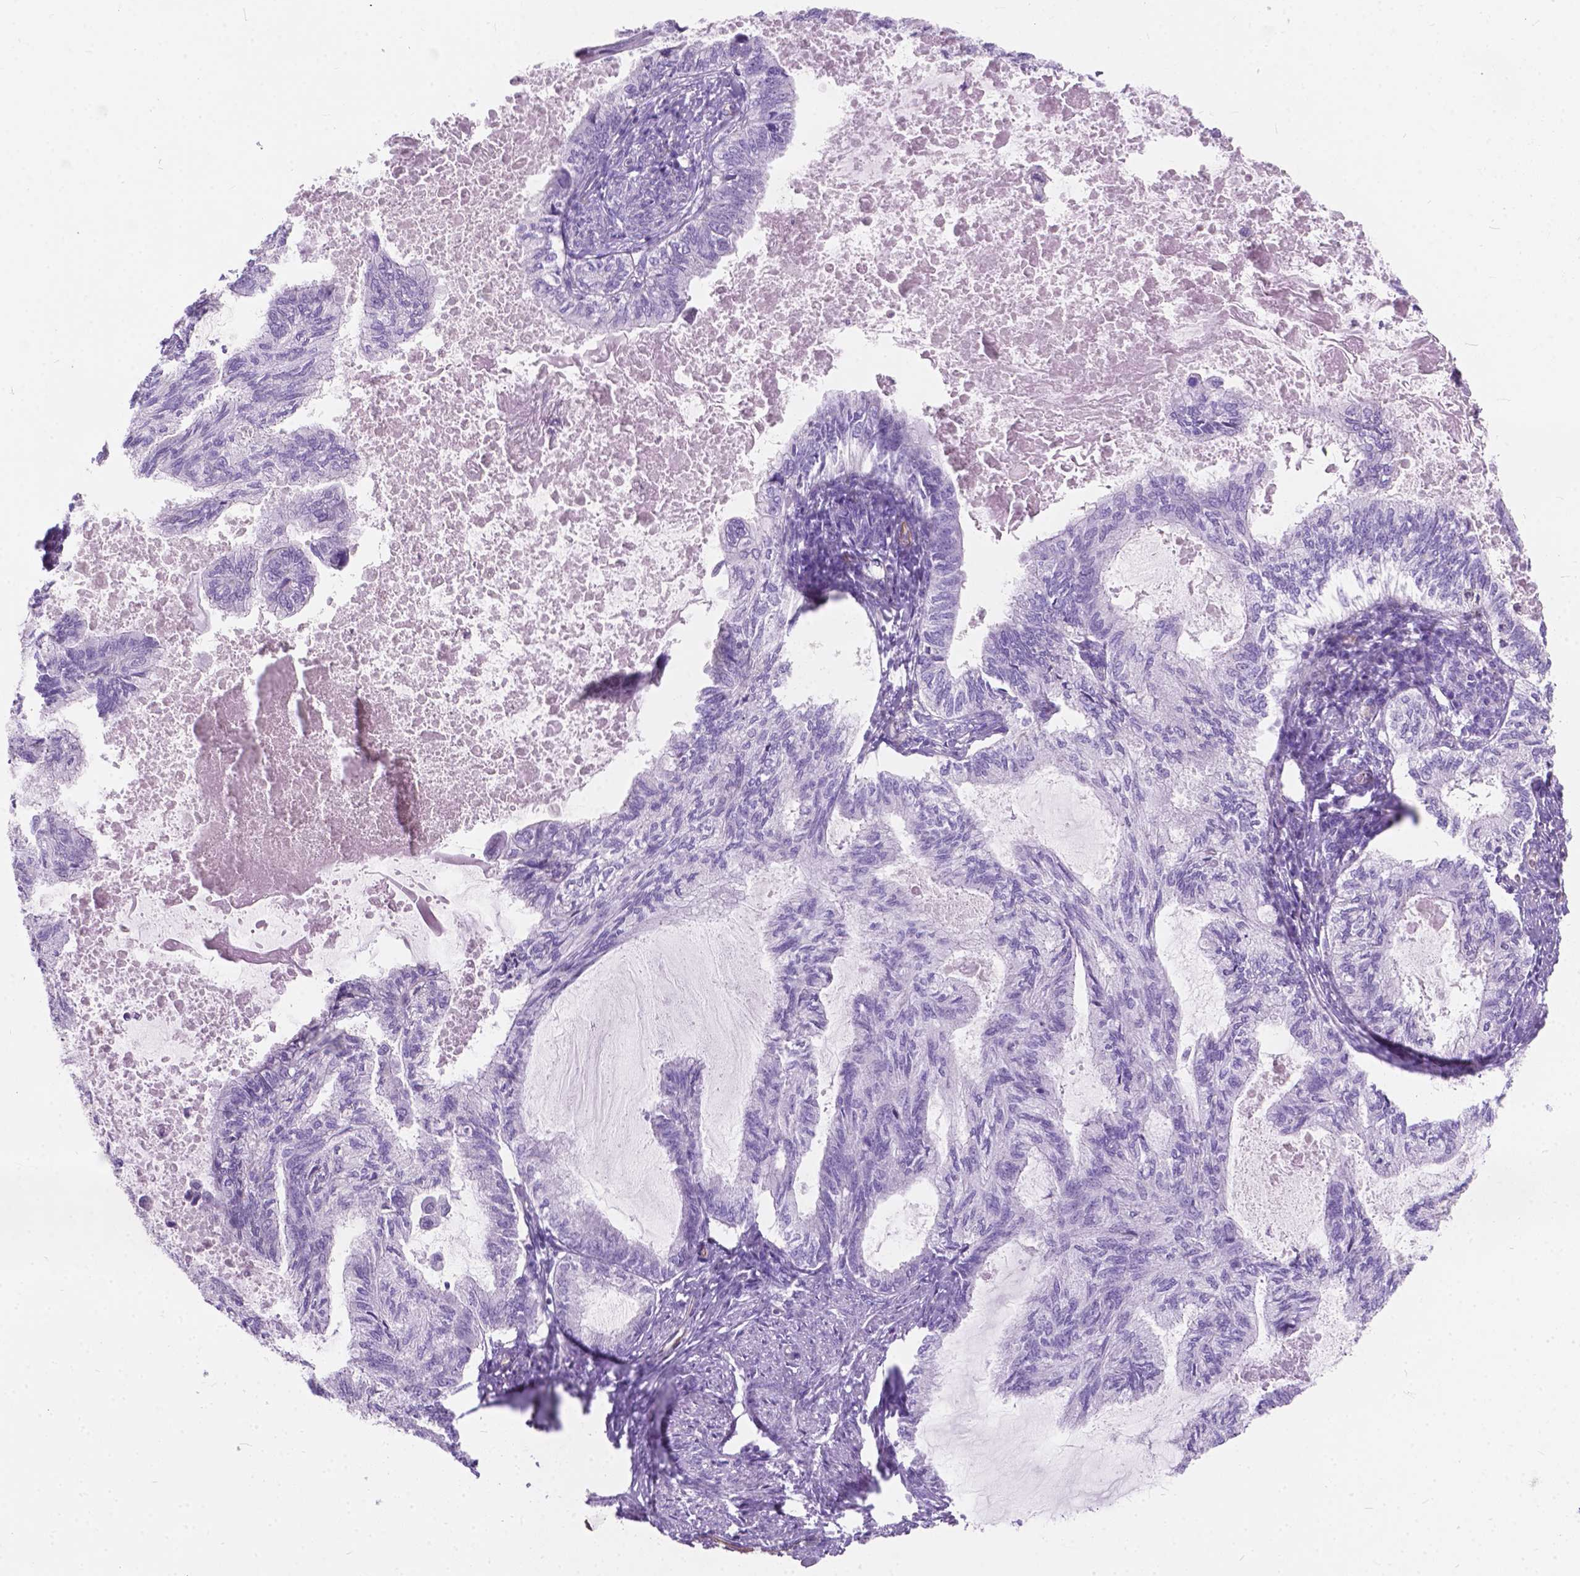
{"staining": {"intensity": "negative", "quantity": "none", "location": "none"}, "tissue": "endometrial cancer", "cell_type": "Tumor cells", "image_type": "cancer", "snomed": [{"axis": "morphology", "description": "Adenocarcinoma, NOS"}, {"axis": "topography", "description": "Endometrium"}], "caption": "DAB (3,3'-diaminobenzidine) immunohistochemical staining of endometrial cancer reveals no significant positivity in tumor cells.", "gene": "AMOT", "patient": {"sex": "female", "age": 86}}